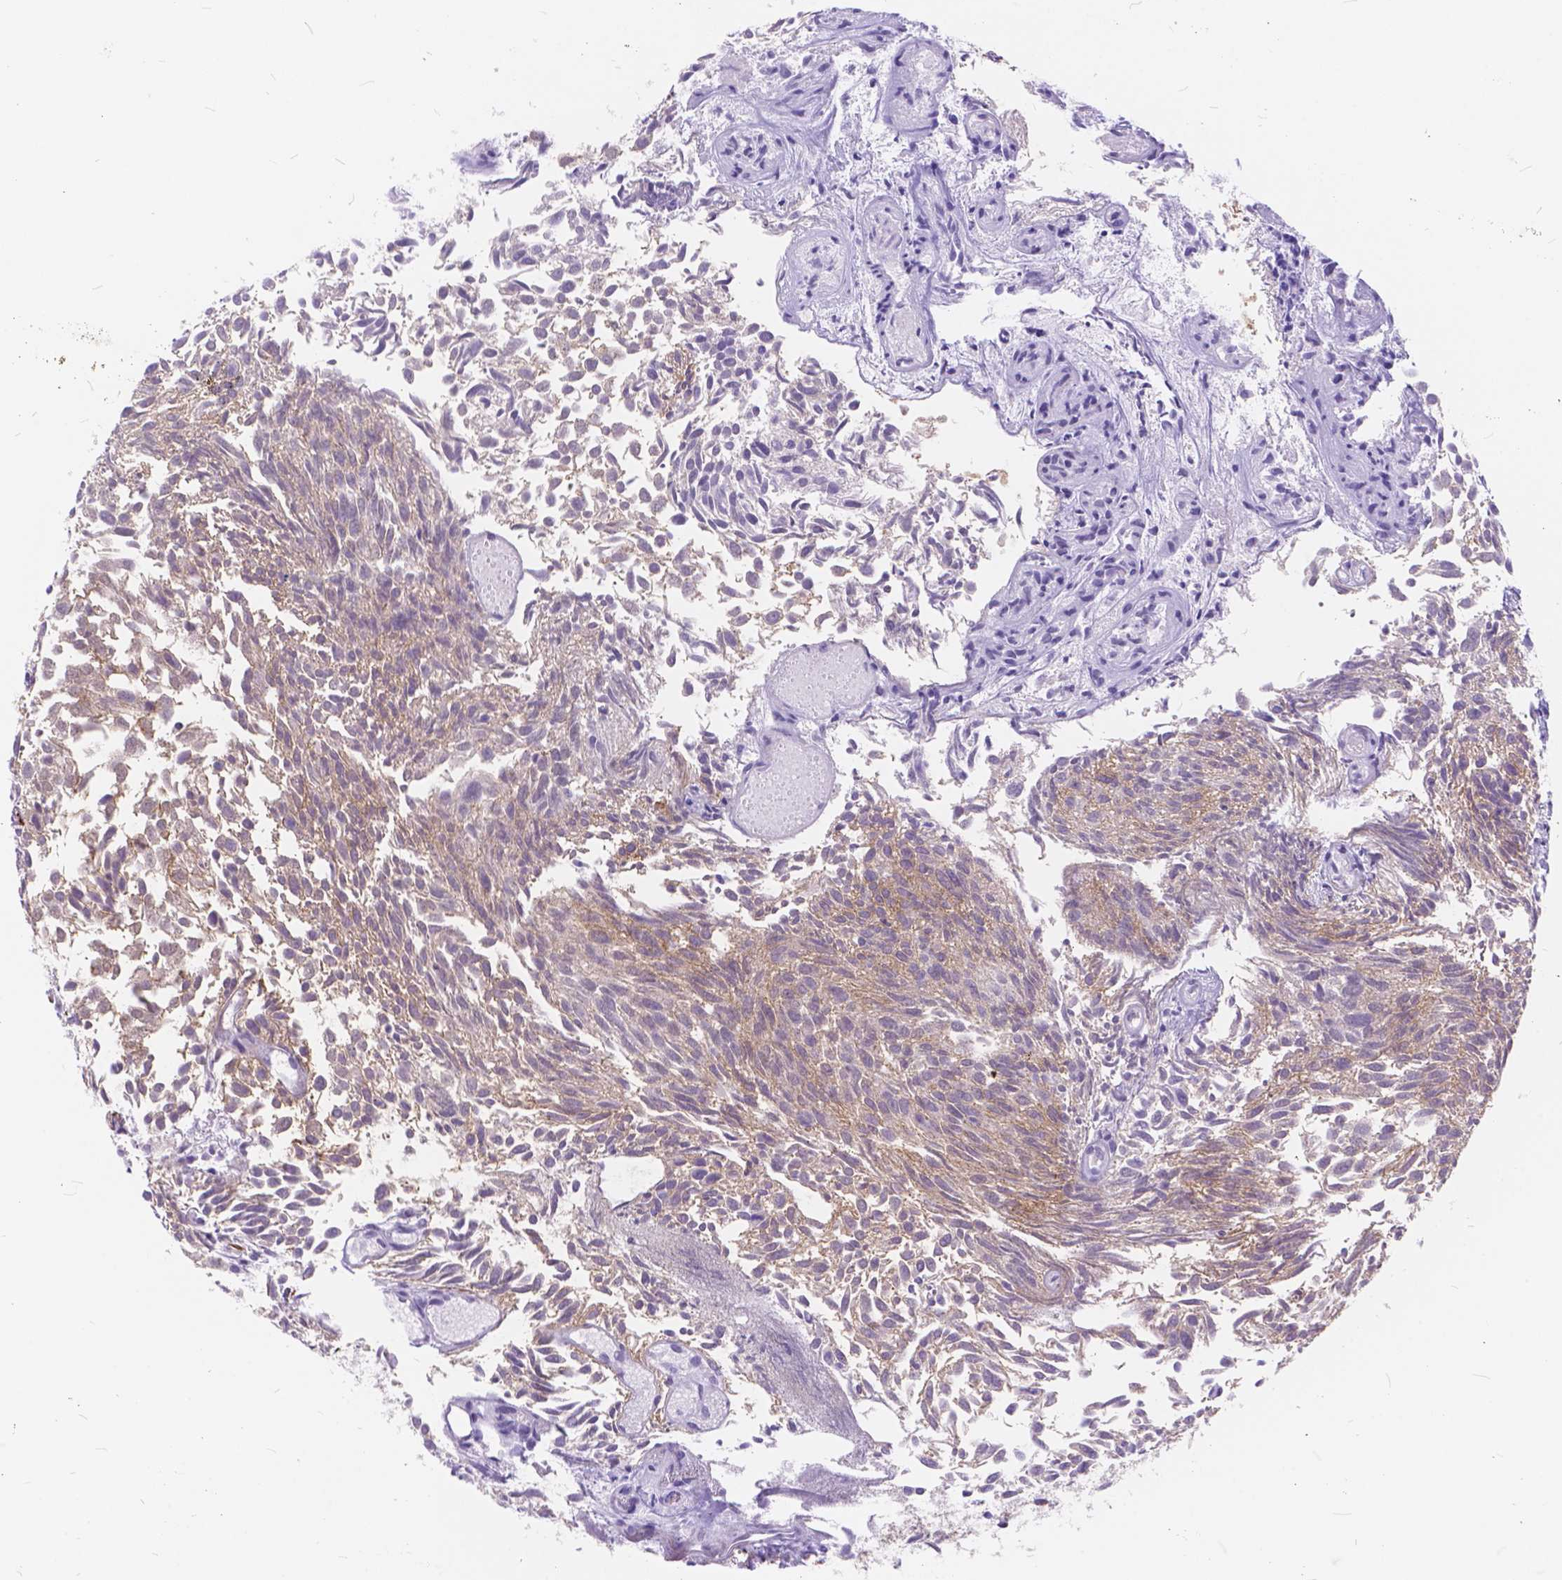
{"staining": {"intensity": "moderate", "quantity": ">75%", "location": "cytoplasmic/membranous"}, "tissue": "urothelial cancer", "cell_type": "Tumor cells", "image_type": "cancer", "snomed": [{"axis": "morphology", "description": "Urothelial carcinoma, Low grade"}, {"axis": "topography", "description": "Urinary bladder"}], "caption": "Low-grade urothelial carcinoma stained with a protein marker demonstrates moderate staining in tumor cells.", "gene": "MAN2C1", "patient": {"sex": "male", "age": 70}}